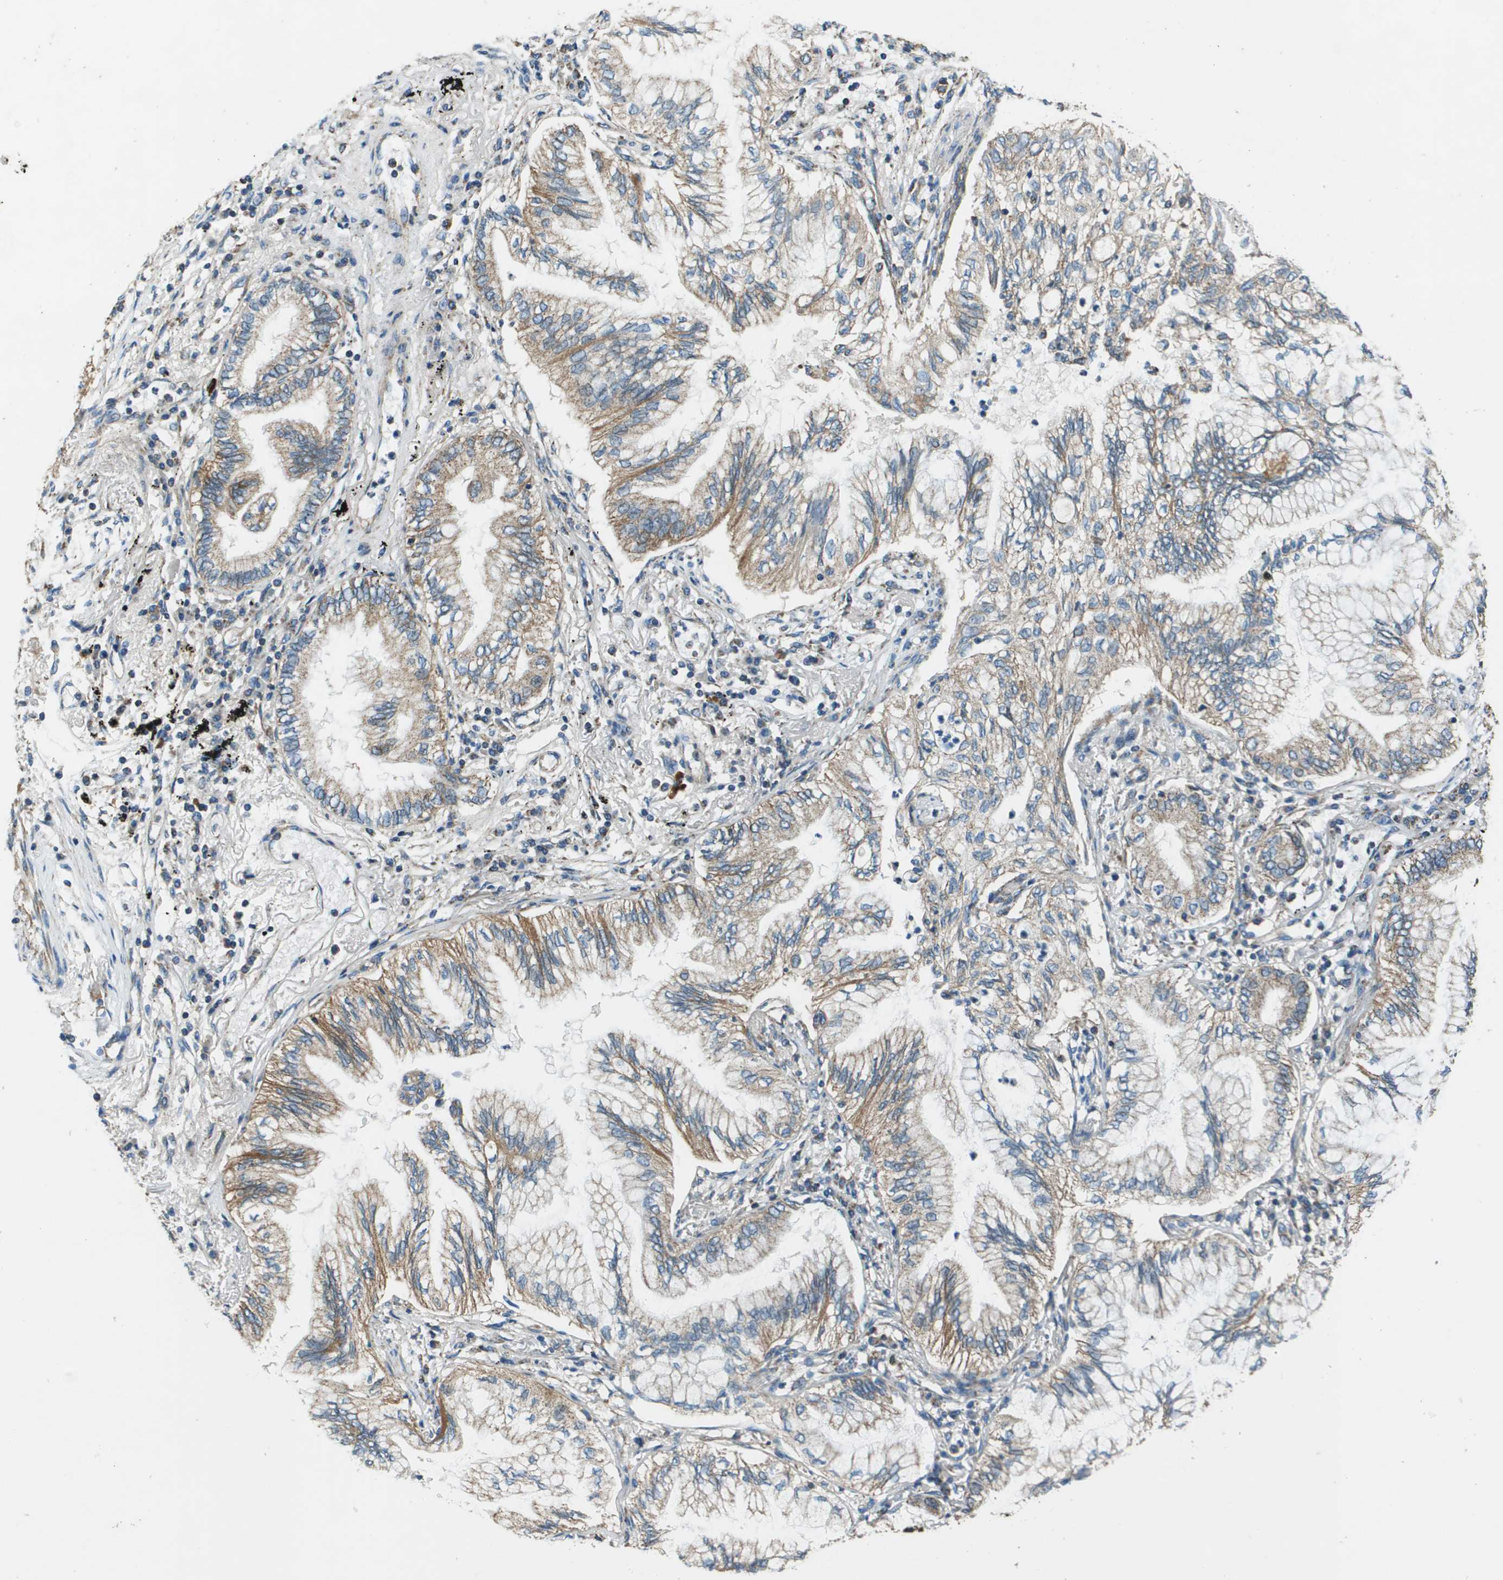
{"staining": {"intensity": "weak", "quantity": "25%-75%", "location": "cytoplasmic/membranous"}, "tissue": "lung cancer", "cell_type": "Tumor cells", "image_type": "cancer", "snomed": [{"axis": "morphology", "description": "Normal tissue, NOS"}, {"axis": "morphology", "description": "Adenocarcinoma, NOS"}, {"axis": "topography", "description": "Bronchus"}, {"axis": "topography", "description": "Lung"}], "caption": "DAB (3,3'-diaminobenzidine) immunohistochemical staining of adenocarcinoma (lung) demonstrates weak cytoplasmic/membranous protein expression in approximately 25%-75% of tumor cells. The staining is performed using DAB (3,3'-diaminobenzidine) brown chromogen to label protein expression. The nuclei are counter-stained blue using hematoxylin.", "gene": "TMEM51", "patient": {"sex": "female", "age": 70}}